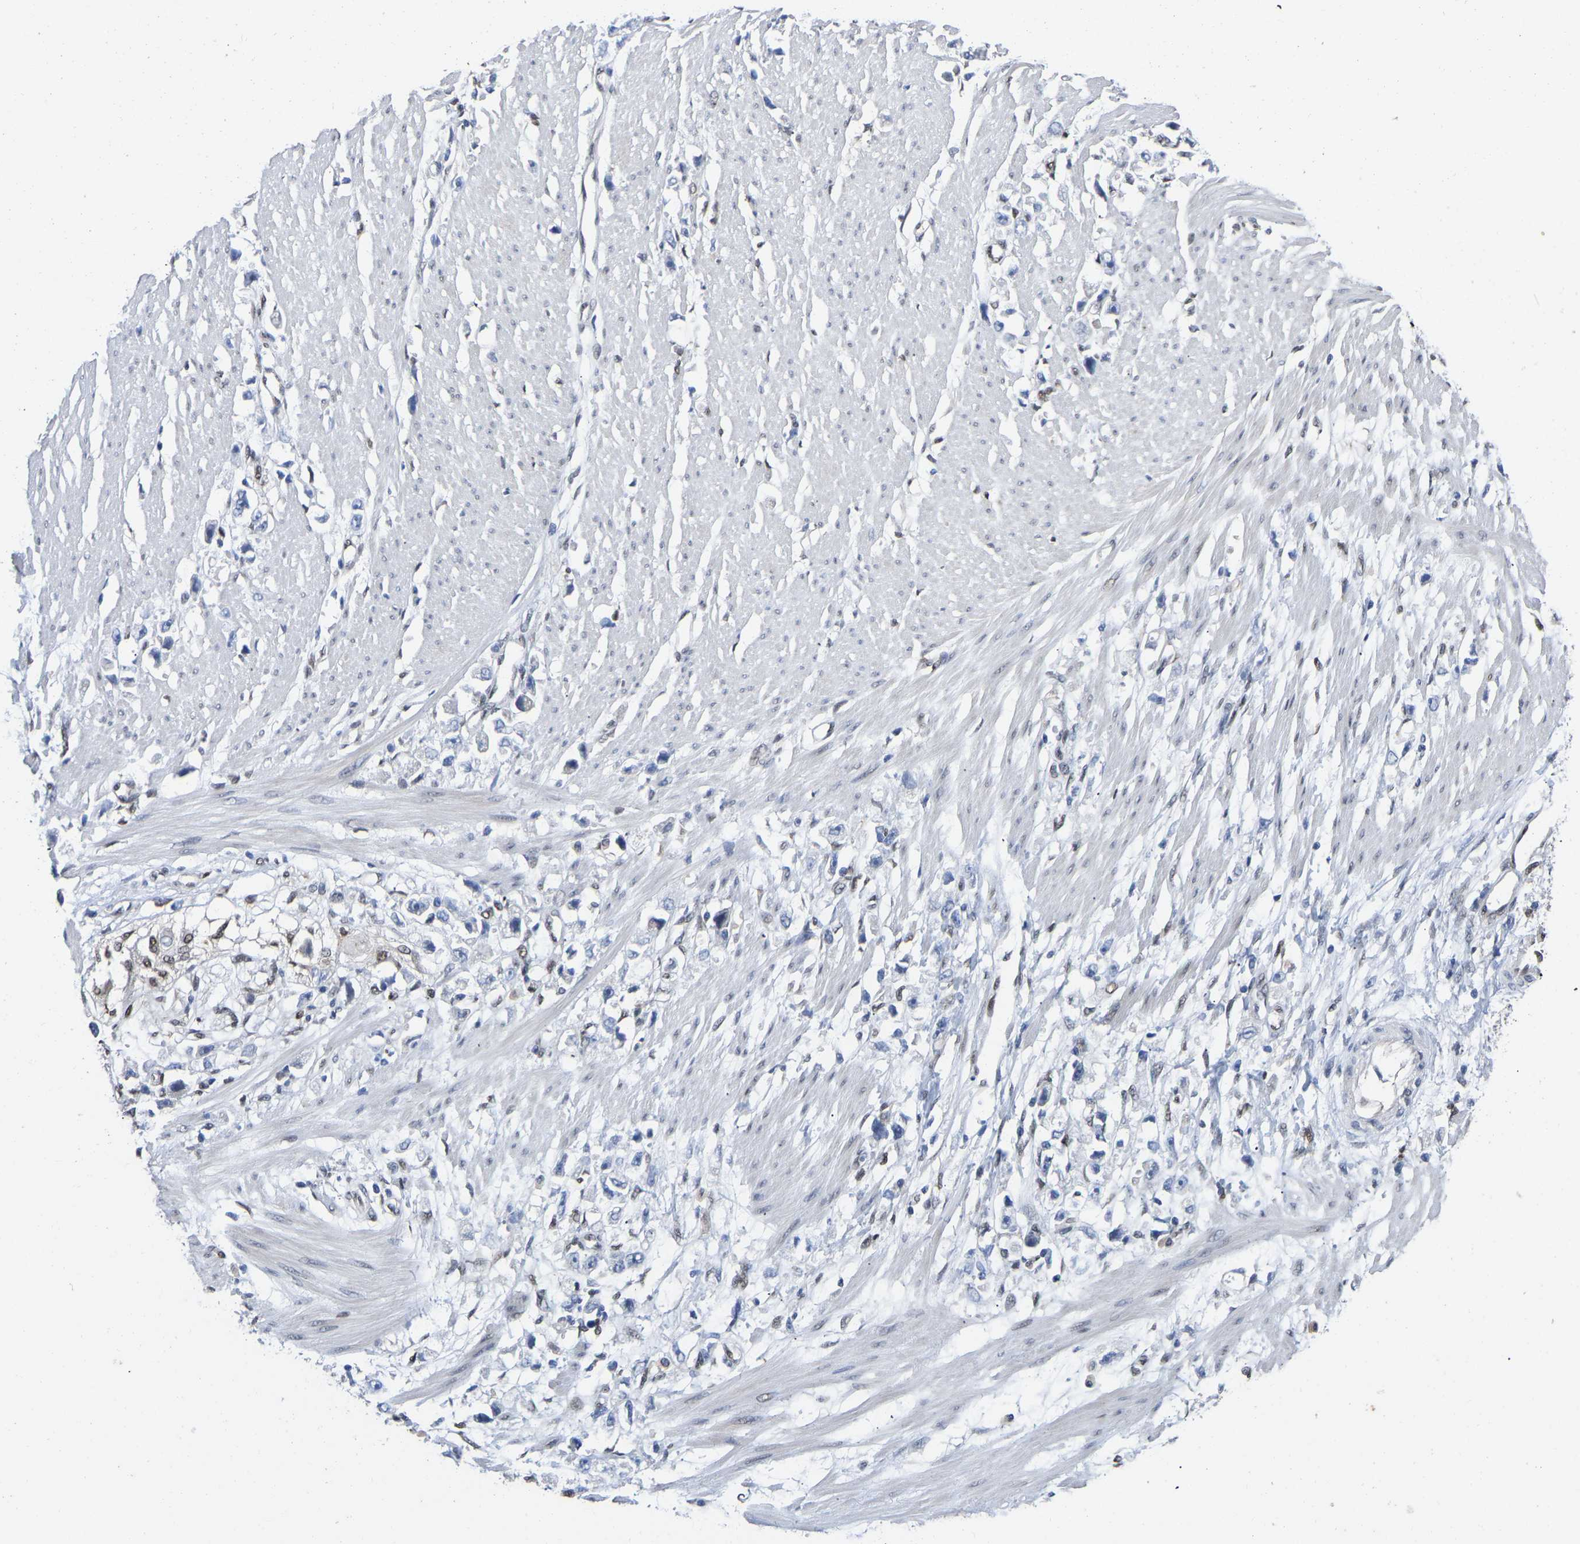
{"staining": {"intensity": "negative", "quantity": "none", "location": "none"}, "tissue": "stomach cancer", "cell_type": "Tumor cells", "image_type": "cancer", "snomed": [{"axis": "morphology", "description": "Adenocarcinoma, NOS"}, {"axis": "topography", "description": "Stomach"}], "caption": "High power microscopy image of an immunohistochemistry (IHC) image of stomach adenocarcinoma, revealing no significant expression in tumor cells. Brightfield microscopy of immunohistochemistry stained with DAB (brown) and hematoxylin (blue), captured at high magnification.", "gene": "QKI", "patient": {"sex": "female", "age": 59}}